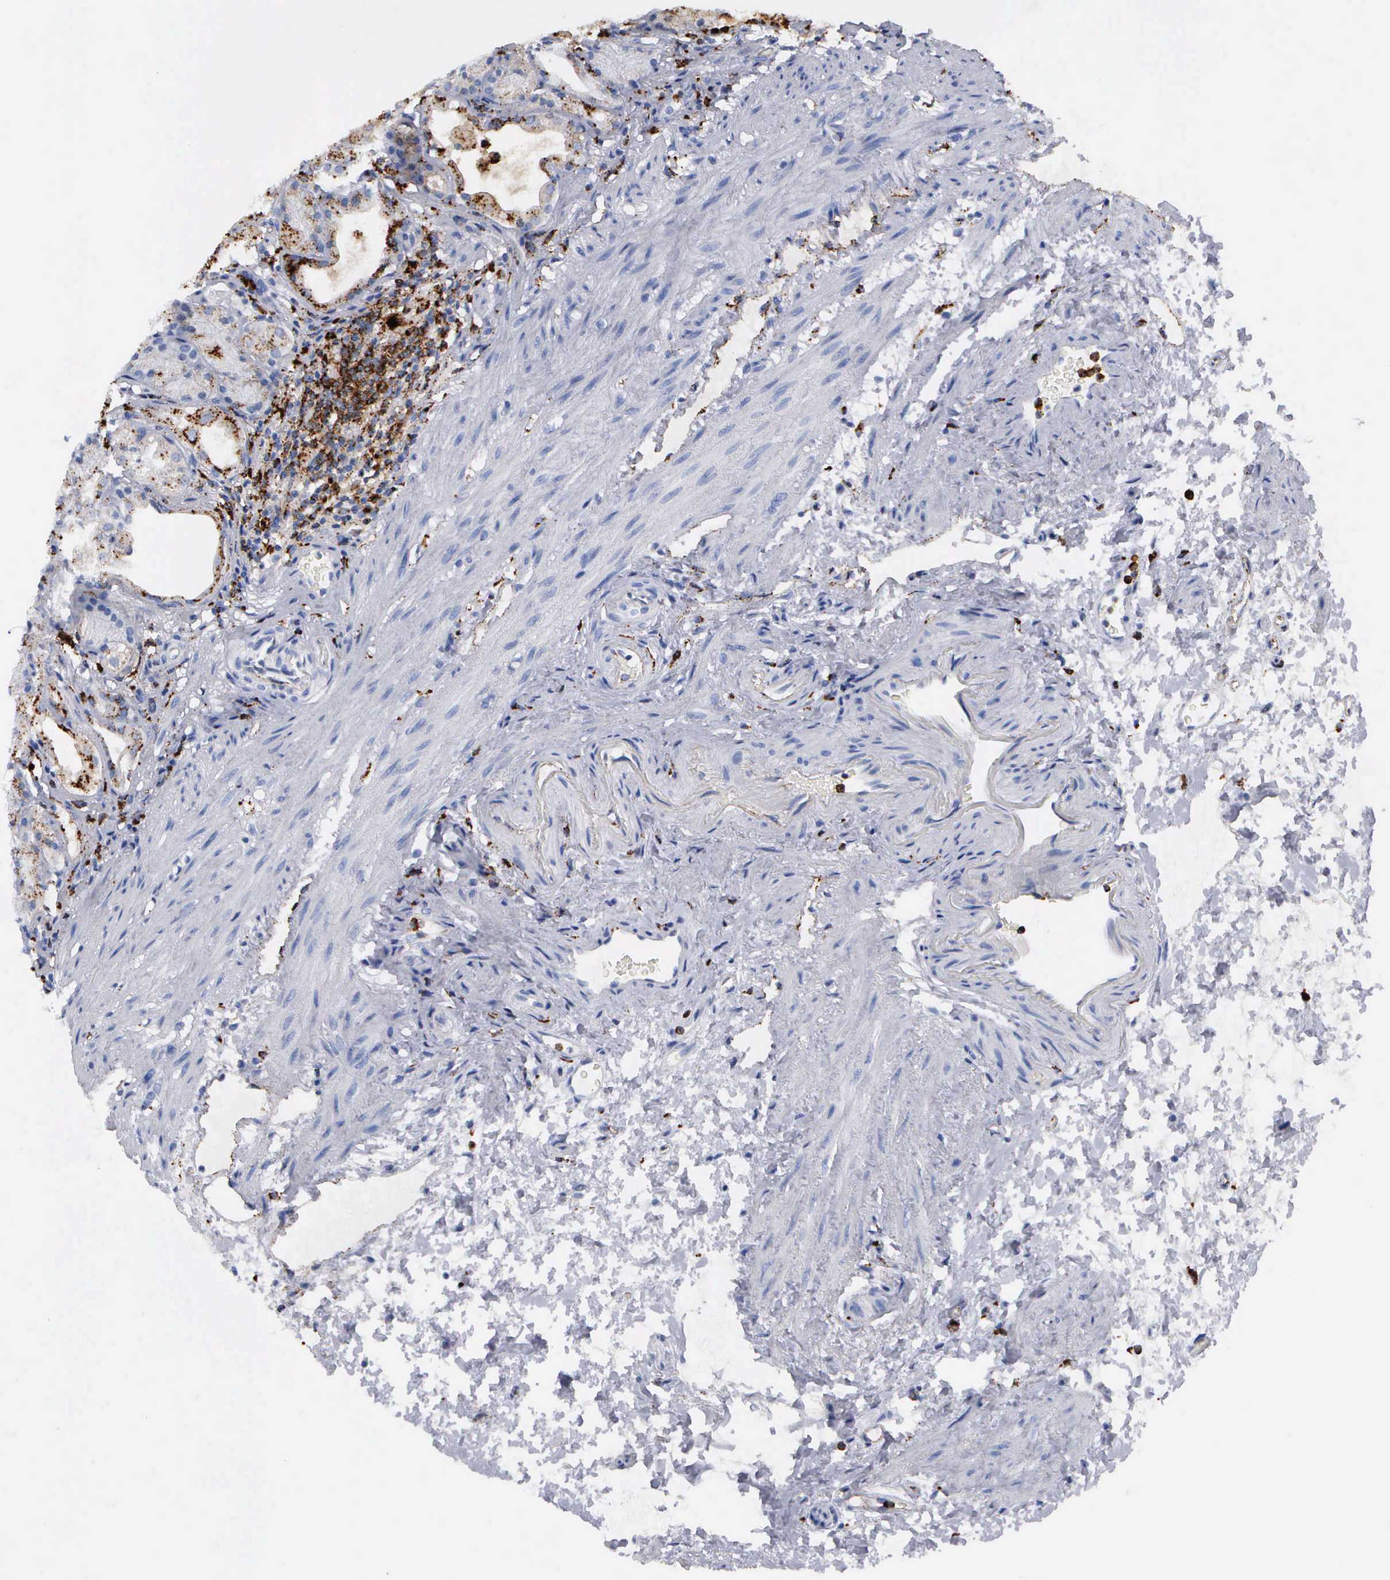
{"staining": {"intensity": "strong", "quantity": "25%-75%", "location": "cytoplasmic/membranous"}, "tissue": "stomach", "cell_type": "Glandular cells", "image_type": "normal", "snomed": [{"axis": "morphology", "description": "Normal tissue, NOS"}, {"axis": "topography", "description": "Stomach, upper"}], "caption": "A histopathology image of stomach stained for a protein reveals strong cytoplasmic/membranous brown staining in glandular cells. (DAB = brown stain, brightfield microscopy at high magnification).", "gene": "CTSH", "patient": {"sex": "female", "age": 75}}